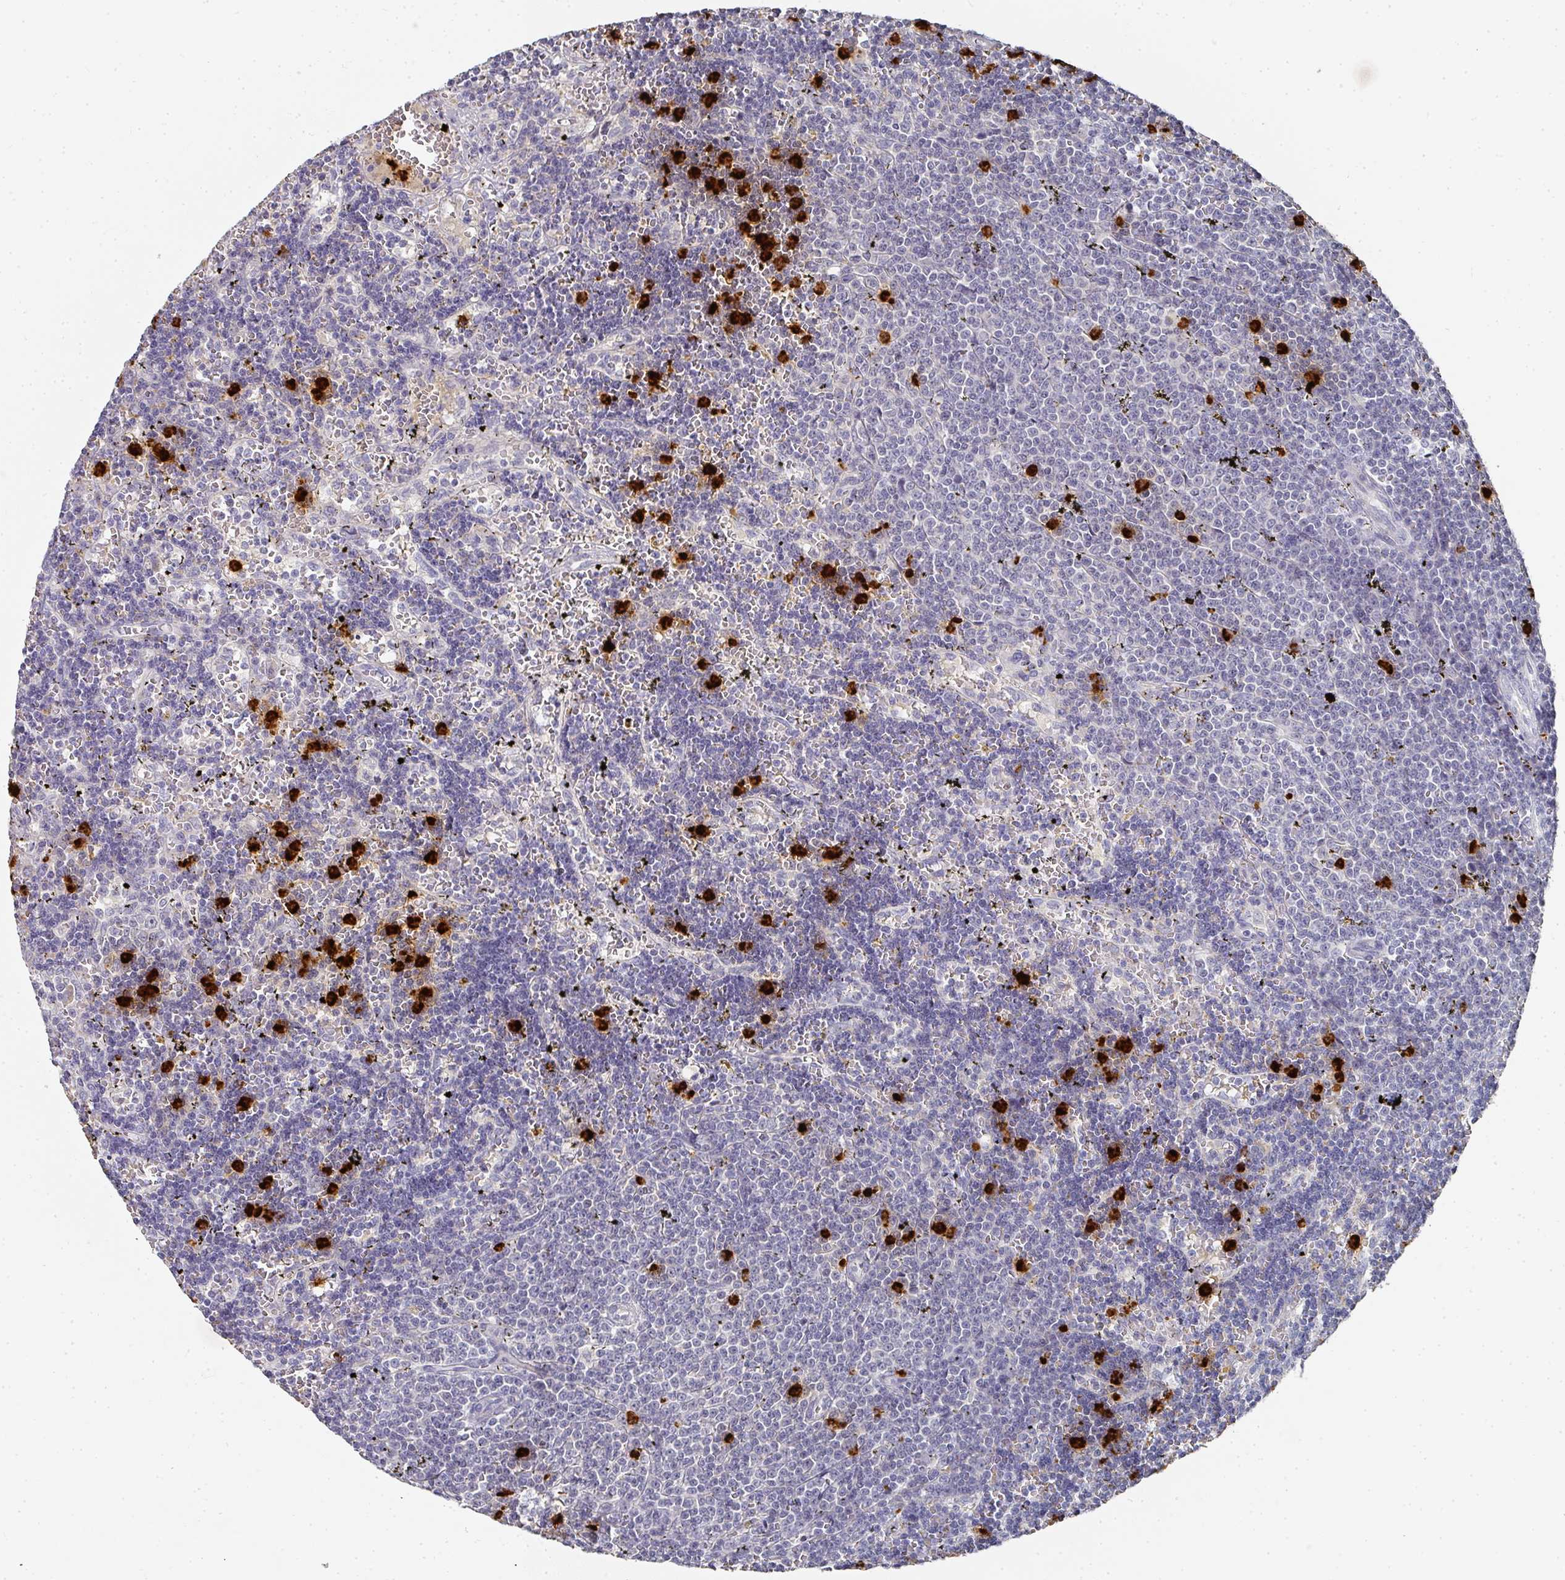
{"staining": {"intensity": "negative", "quantity": "none", "location": "none"}, "tissue": "lymphoma", "cell_type": "Tumor cells", "image_type": "cancer", "snomed": [{"axis": "morphology", "description": "Malignant lymphoma, non-Hodgkin's type, Low grade"}, {"axis": "topography", "description": "Spleen"}], "caption": "Tumor cells are negative for brown protein staining in lymphoma.", "gene": "CAMP", "patient": {"sex": "male", "age": 60}}